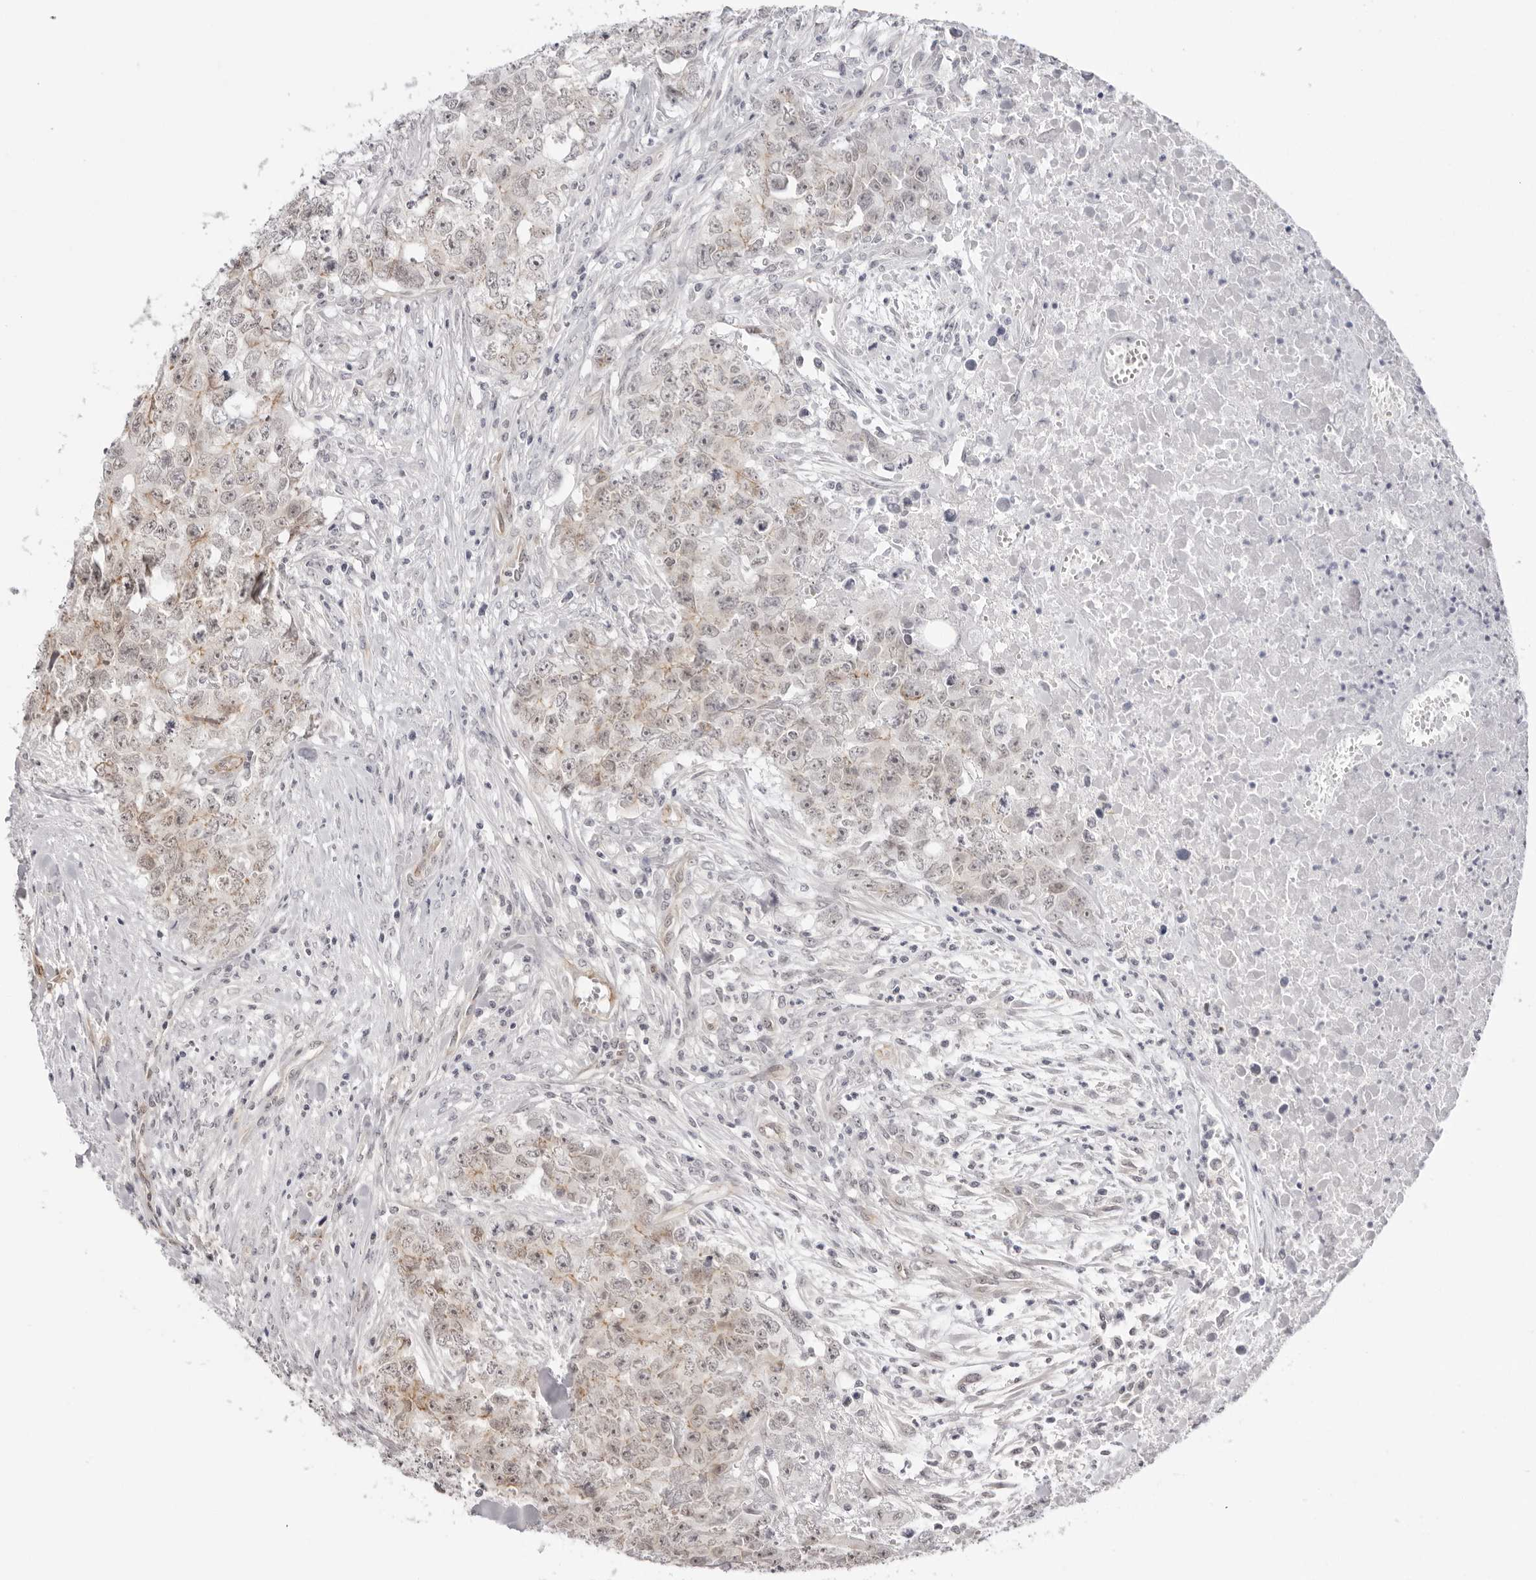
{"staining": {"intensity": "weak", "quantity": "25%-75%", "location": "cytoplasmic/membranous"}, "tissue": "testis cancer", "cell_type": "Tumor cells", "image_type": "cancer", "snomed": [{"axis": "morphology", "description": "Carcinoma, Embryonal, NOS"}, {"axis": "topography", "description": "Testis"}], "caption": "Immunohistochemical staining of testis cancer demonstrates low levels of weak cytoplasmic/membranous positivity in about 25%-75% of tumor cells.", "gene": "TRAPPC3", "patient": {"sex": "male", "age": 28}}